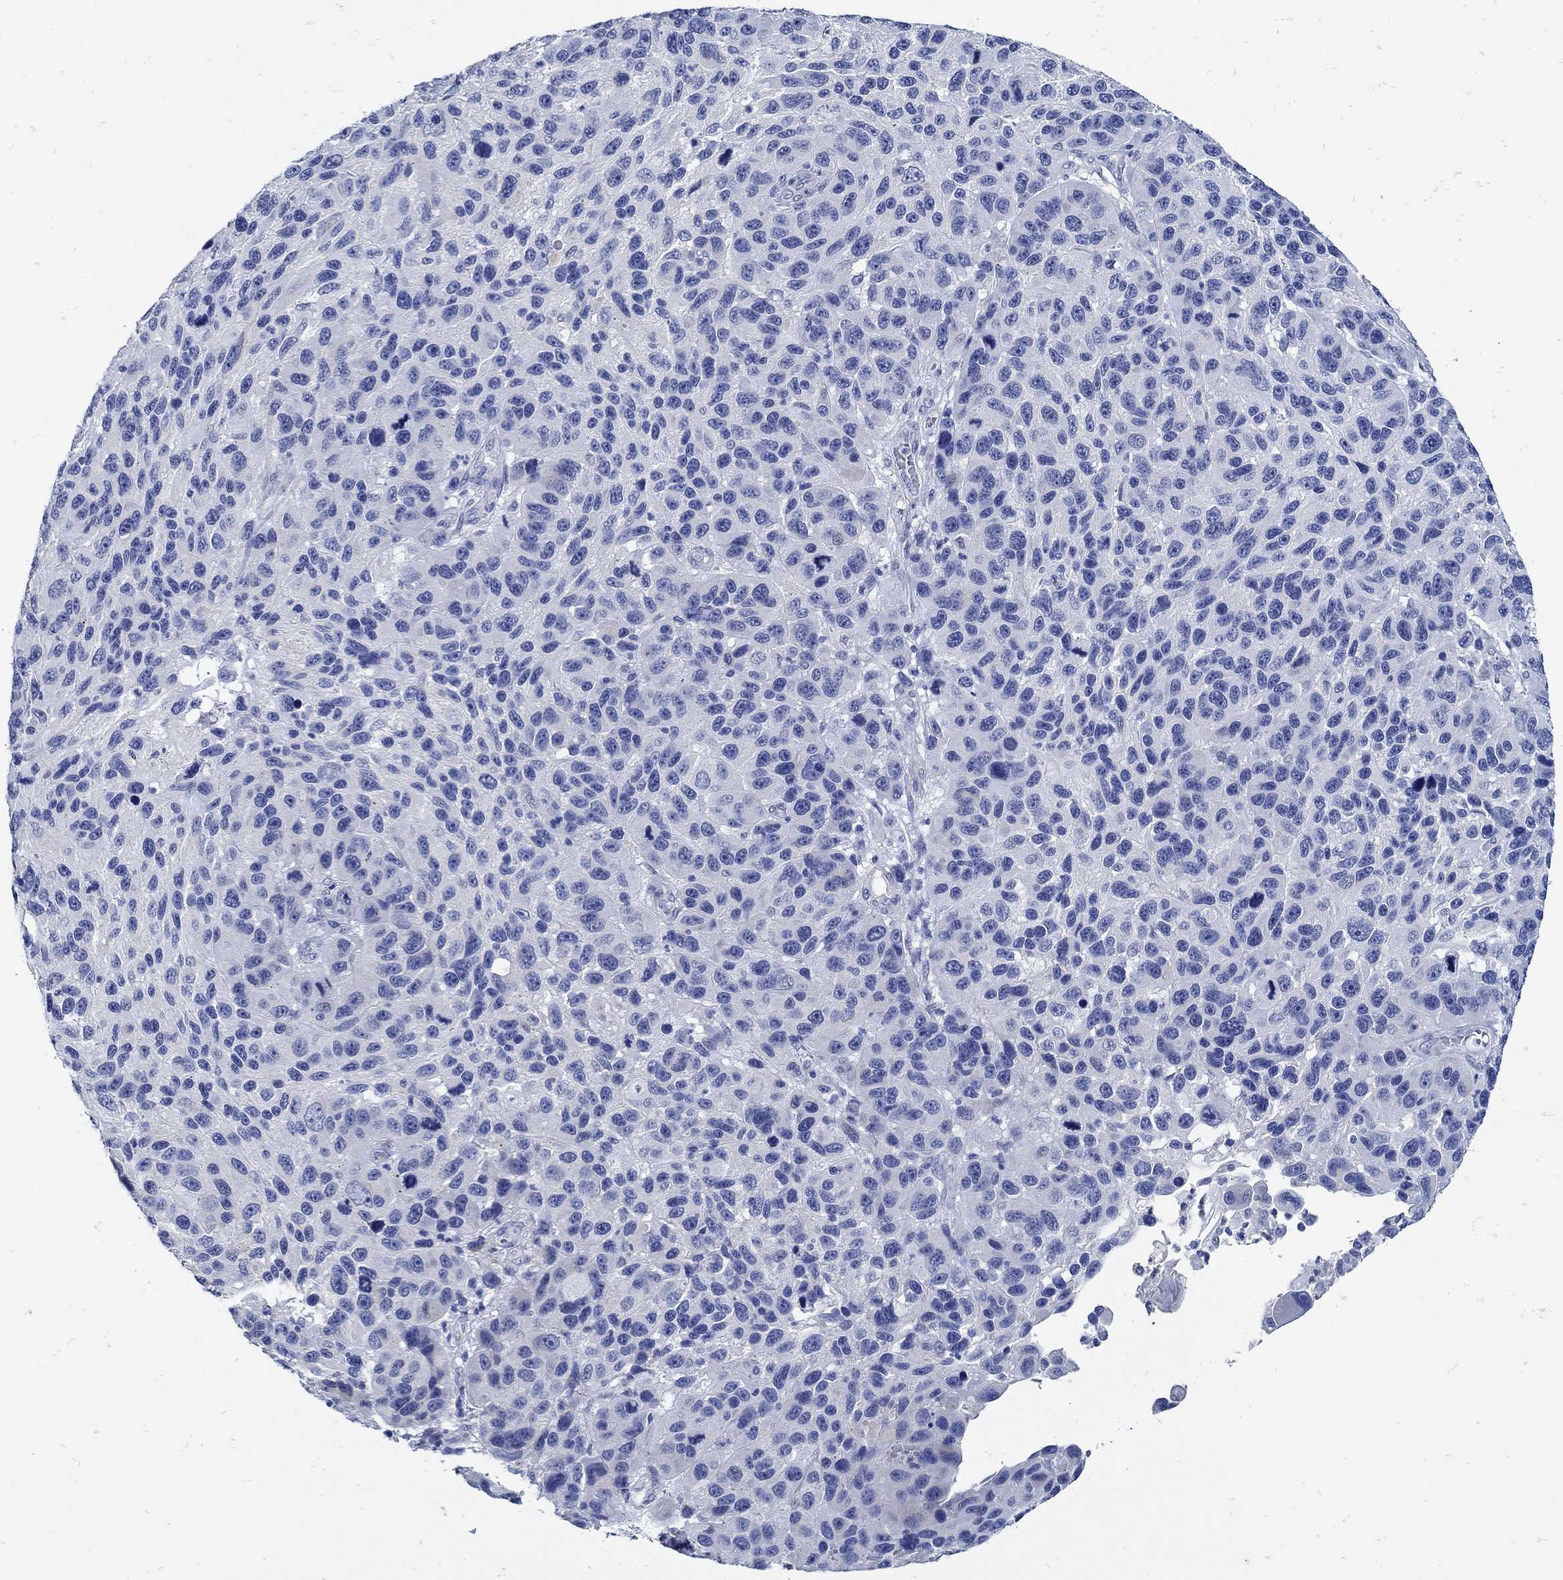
{"staining": {"intensity": "negative", "quantity": "none", "location": "none"}, "tissue": "melanoma", "cell_type": "Tumor cells", "image_type": "cancer", "snomed": [{"axis": "morphology", "description": "Malignant melanoma, NOS"}, {"axis": "topography", "description": "Skin"}], "caption": "Immunohistochemistry (IHC) of malignant melanoma shows no staining in tumor cells. (DAB (3,3'-diaminobenzidine) immunohistochemistry visualized using brightfield microscopy, high magnification).", "gene": "NOS1", "patient": {"sex": "male", "age": 53}}